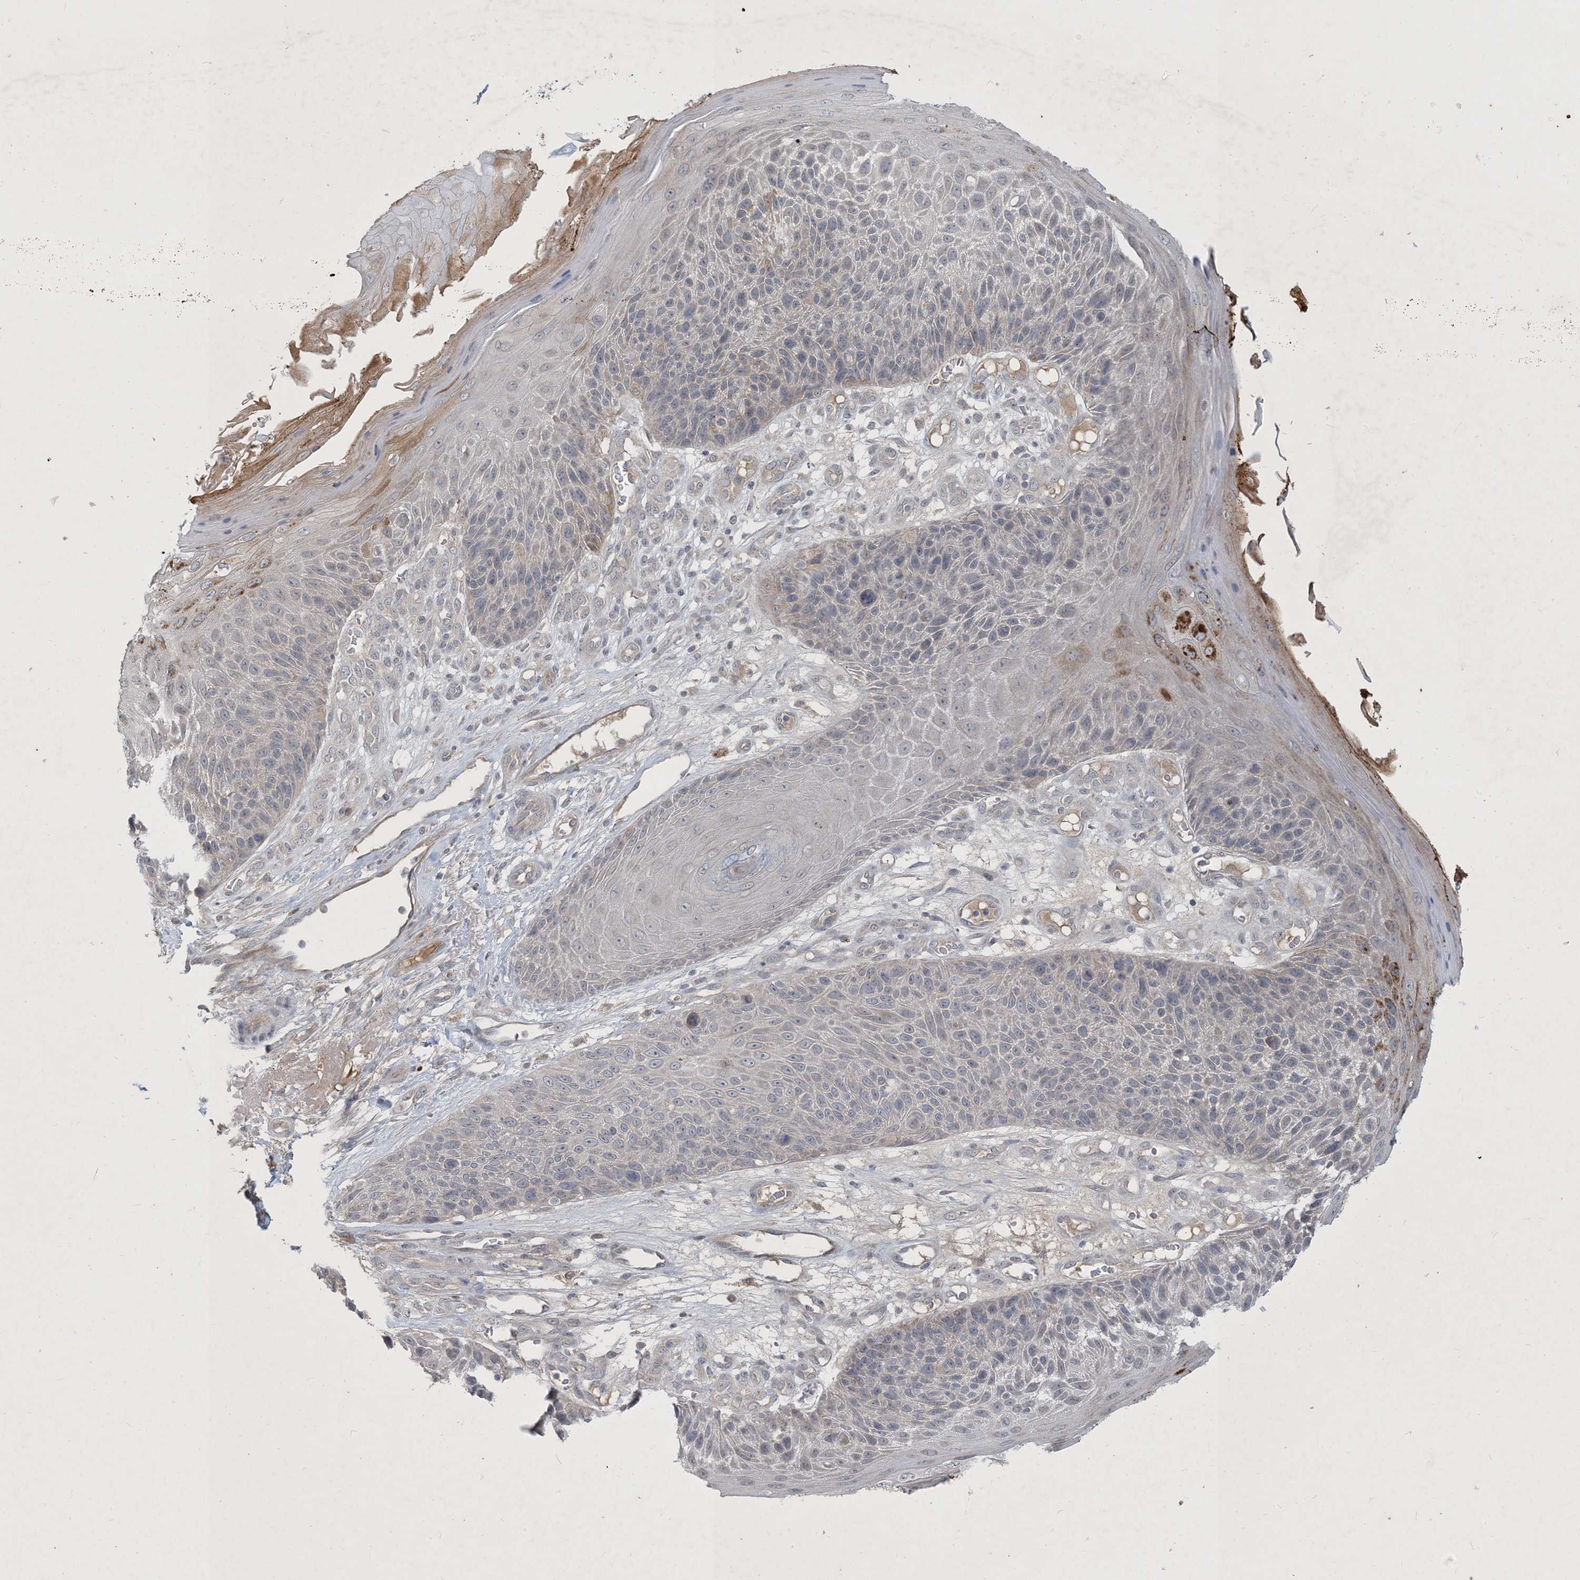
{"staining": {"intensity": "moderate", "quantity": "<25%", "location": "cytoplasmic/membranous"}, "tissue": "skin cancer", "cell_type": "Tumor cells", "image_type": "cancer", "snomed": [{"axis": "morphology", "description": "Squamous cell carcinoma, NOS"}, {"axis": "topography", "description": "Skin"}], "caption": "Skin cancer (squamous cell carcinoma) stained with a protein marker reveals moderate staining in tumor cells.", "gene": "CDS1", "patient": {"sex": "female", "age": 88}}